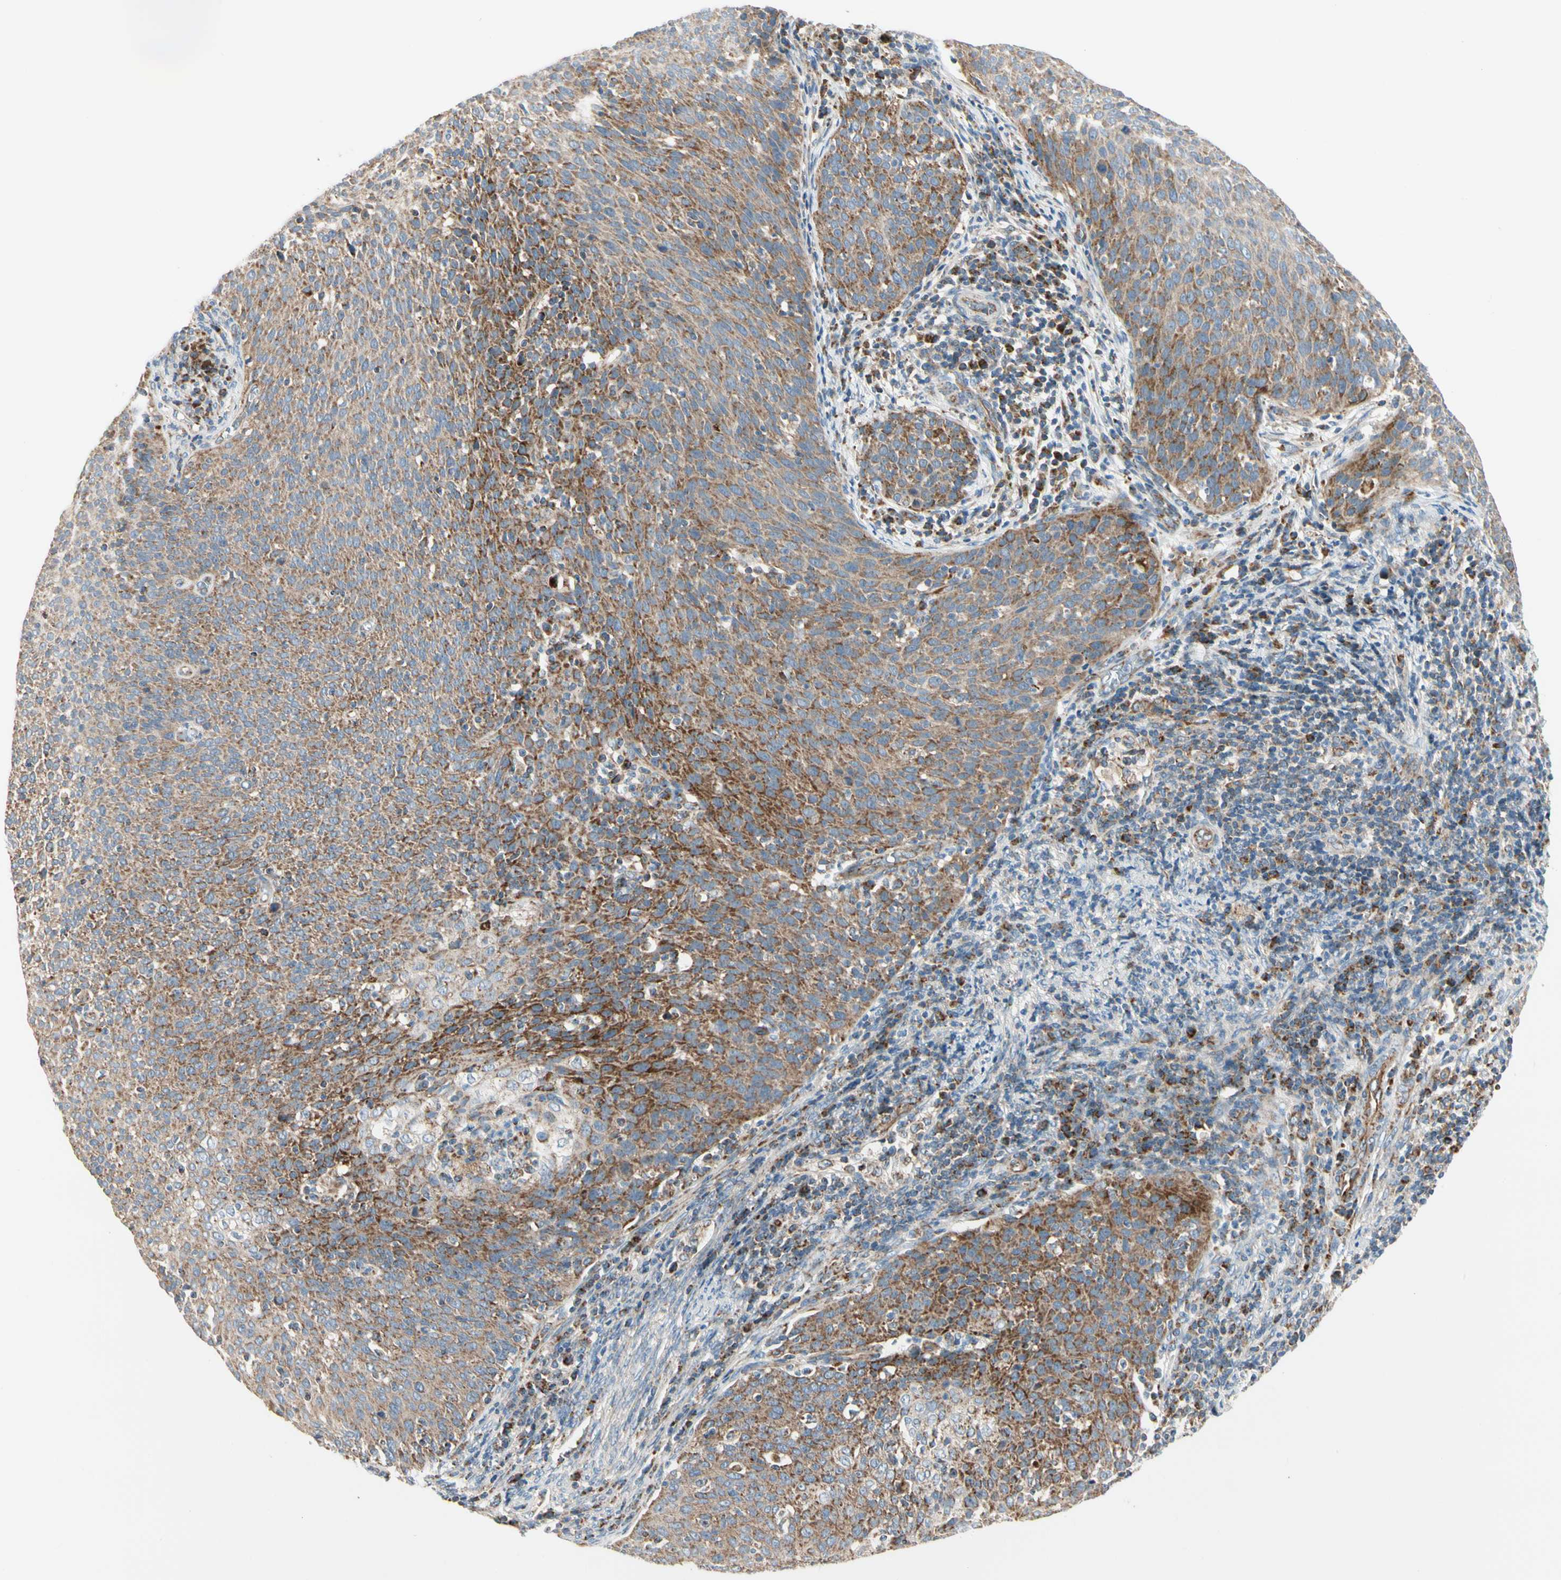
{"staining": {"intensity": "strong", "quantity": ">75%", "location": "cytoplasmic/membranous"}, "tissue": "cervical cancer", "cell_type": "Tumor cells", "image_type": "cancer", "snomed": [{"axis": "morphology", "description": "Squamous cell carcinoma, NOS"}, {"axis": "topography", "description": "Cervix"}], "caption": "This is a histology image of immunohistochemistry (IHC) staining of squamous cell carcinoma (cervical), which shows strong staining in the cytoplasmic/membranous of tumor cells.", "gene": "TBC1D10A", "patient": {"sex": "female", "age": 38}}